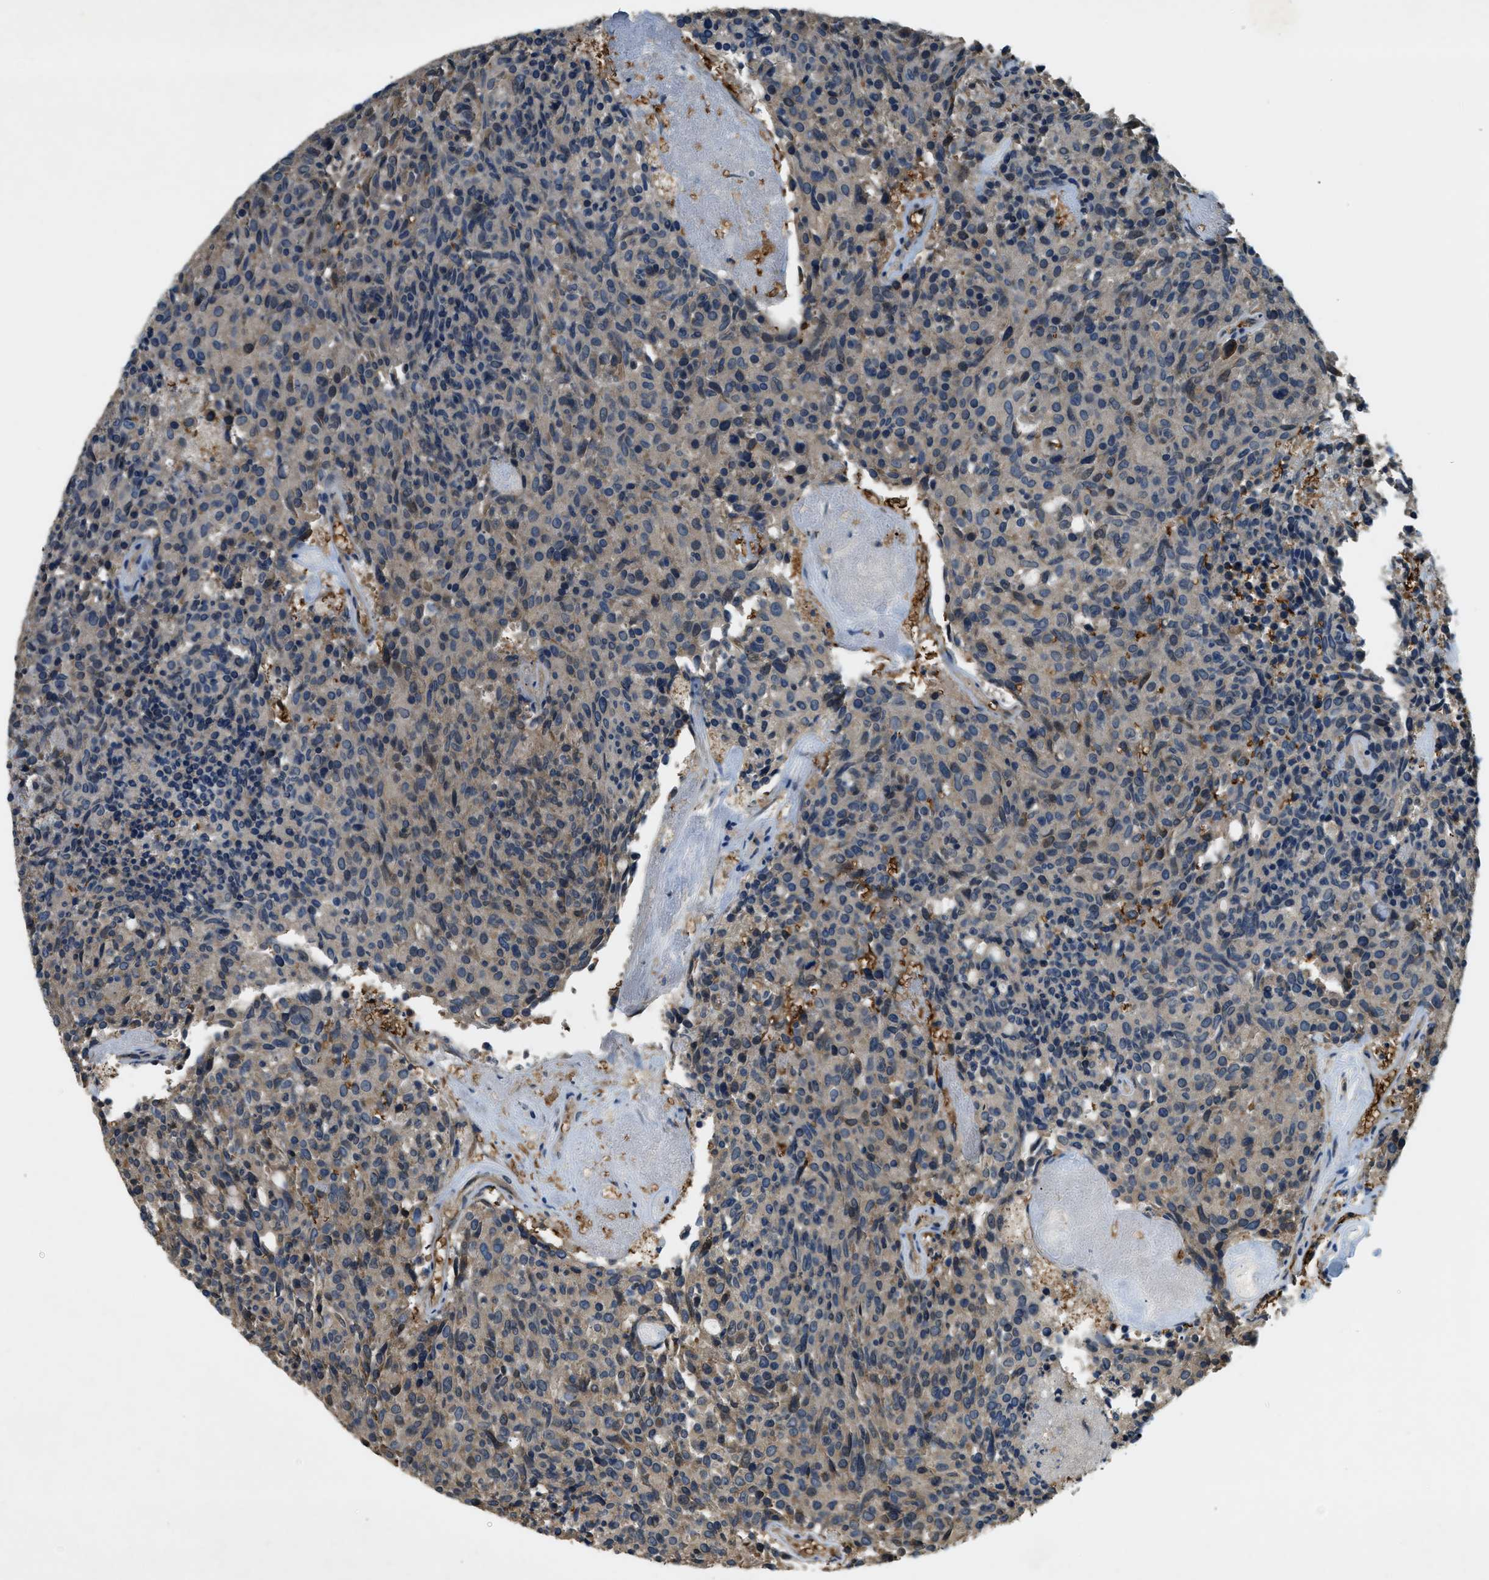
{"staining": {"intensity": "weak", "quantity": "<25%", "location": "cytoplasmic/membranous"}, "tissue": "carcinoid", "cell_type": "Tumor cells", "image_type": "cancer", "snomed": [{"axis": "morphology", "description": "Carcinoid, malignant, NOS"}, {"axis": "topography", "description": "Pancreas"}], "caption": "Tumor cells are negative for protein expression in human malignant carcinoid.", "gene": "CFLAR", "patient": {"sex": "female", "age": 54}}